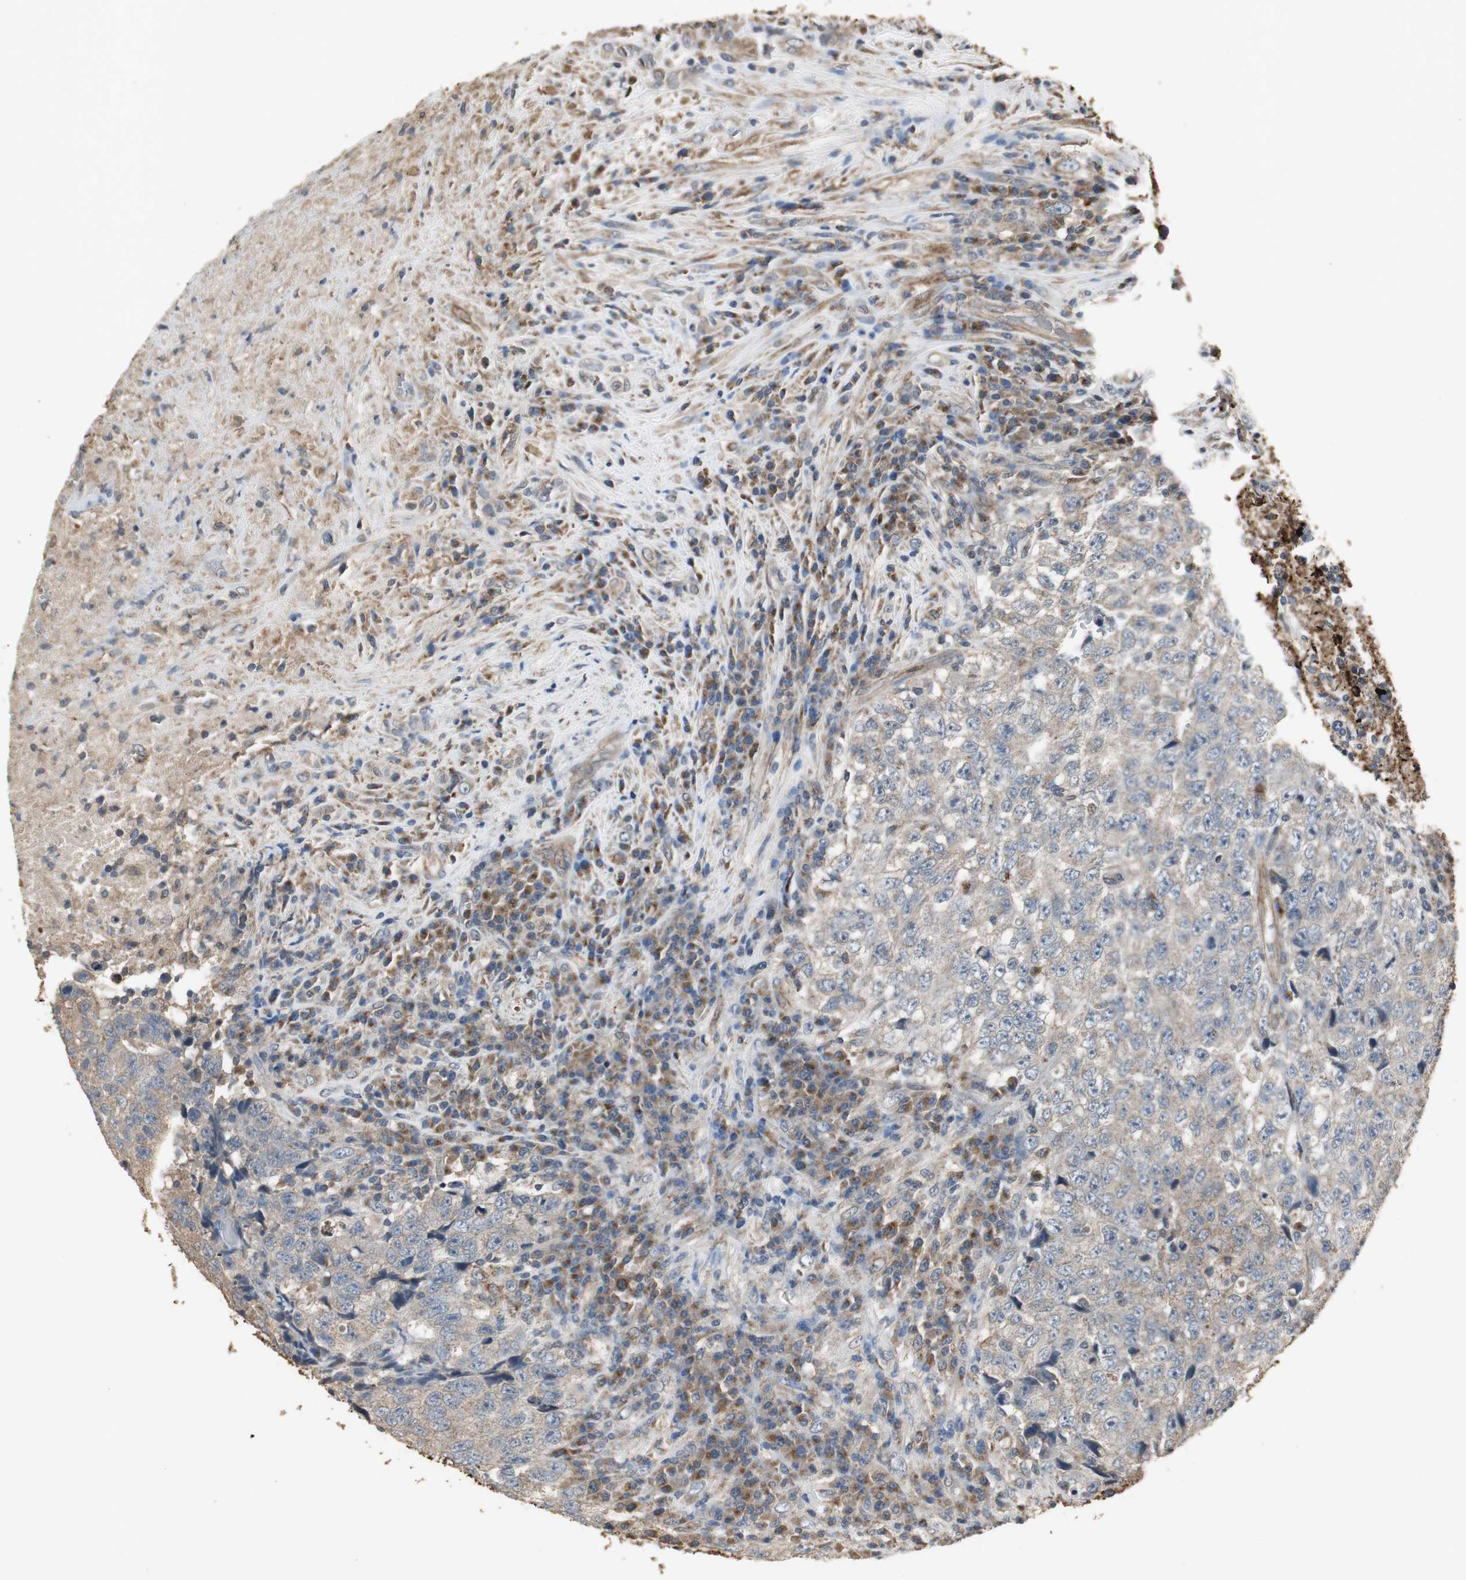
{"staining": {"intensity": "weak", "quantity": ">75%", "location": "cytoplasmic/membranous"}, "tissue": "testis cancer", "cell_type": "Tumor cells", "image_type": "cancer", "snomed": [{"axis": "morphology", "description": "Necrosis, NOS"}, {"axis": "morphology", "description": "Carcinoma, Embryonal, NOS"}, {"axis": "topography", "description": "Testis"}], "caption": "Immunohistochemical staining of human testis embryonal carcinoma displays low levels of weak cytoplasmic/membranous protein staining in approximately >75% of tumor cells.", "gene": "JTB", "patient": {"sex": "male", "age": 19}}